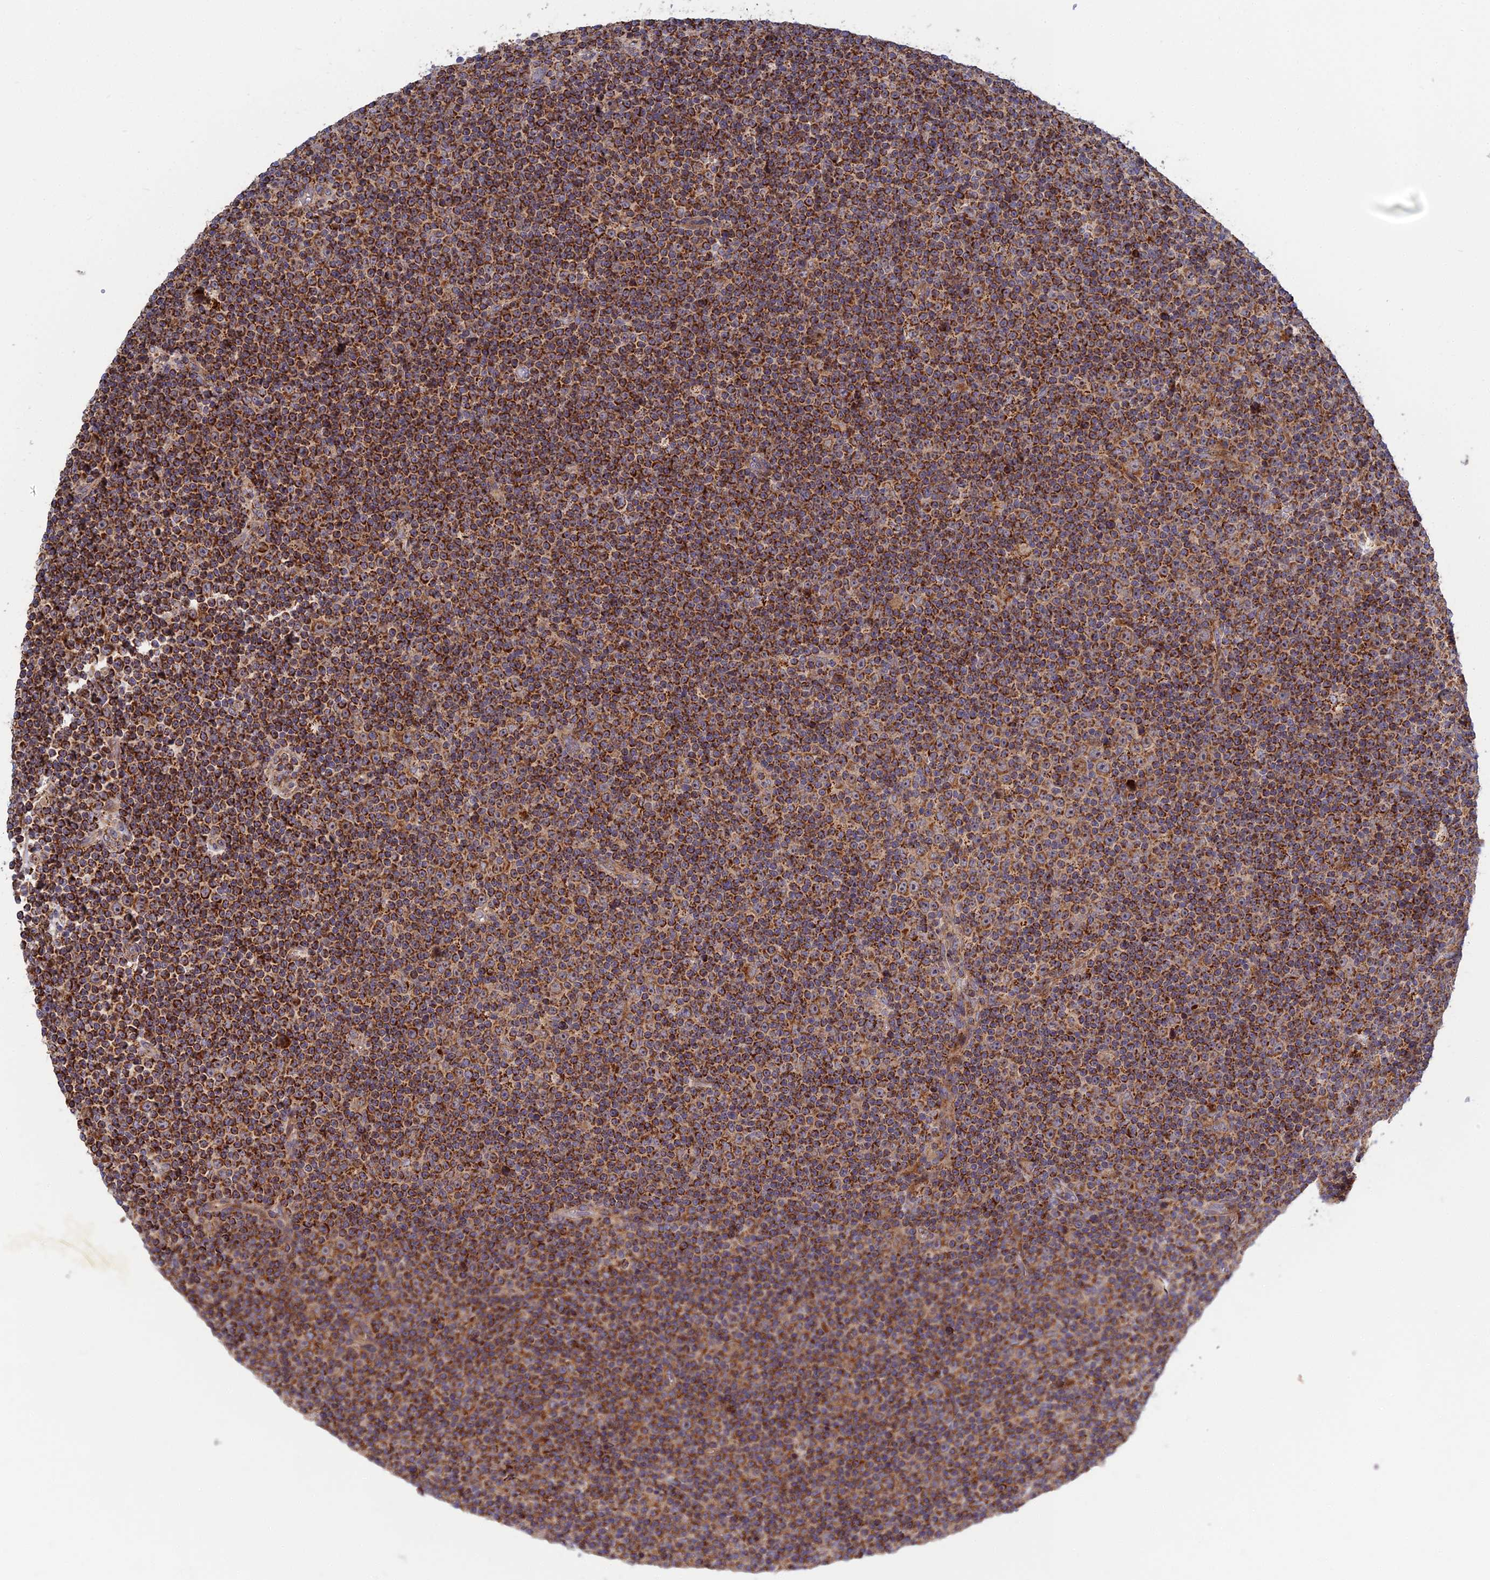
{"staining": {"intensity": "strong", "quantity": ">75%", "location": "cytoplasmic/membranous"}, "tissue": "lymphoma", "cell_type": "Tumor cells", "image_type": "cancer", "snomed": [{"axis": "morphology", "description": "Malignant lymphoma, non-Hodgkin's type, Low grade"}, {"axis": "topography", "description": "Lymph node"}], "caption": "This photomicrograph exhibits immunohistochemistry staining of human low-grade malignant lymphoma, non-Hodgkin's type, with high strong cytoplasmic/membranous positivity in approximately >75% of tumor cells.", "gene": "RIC8B", "patient": {"sex": "female", "age": 67}}